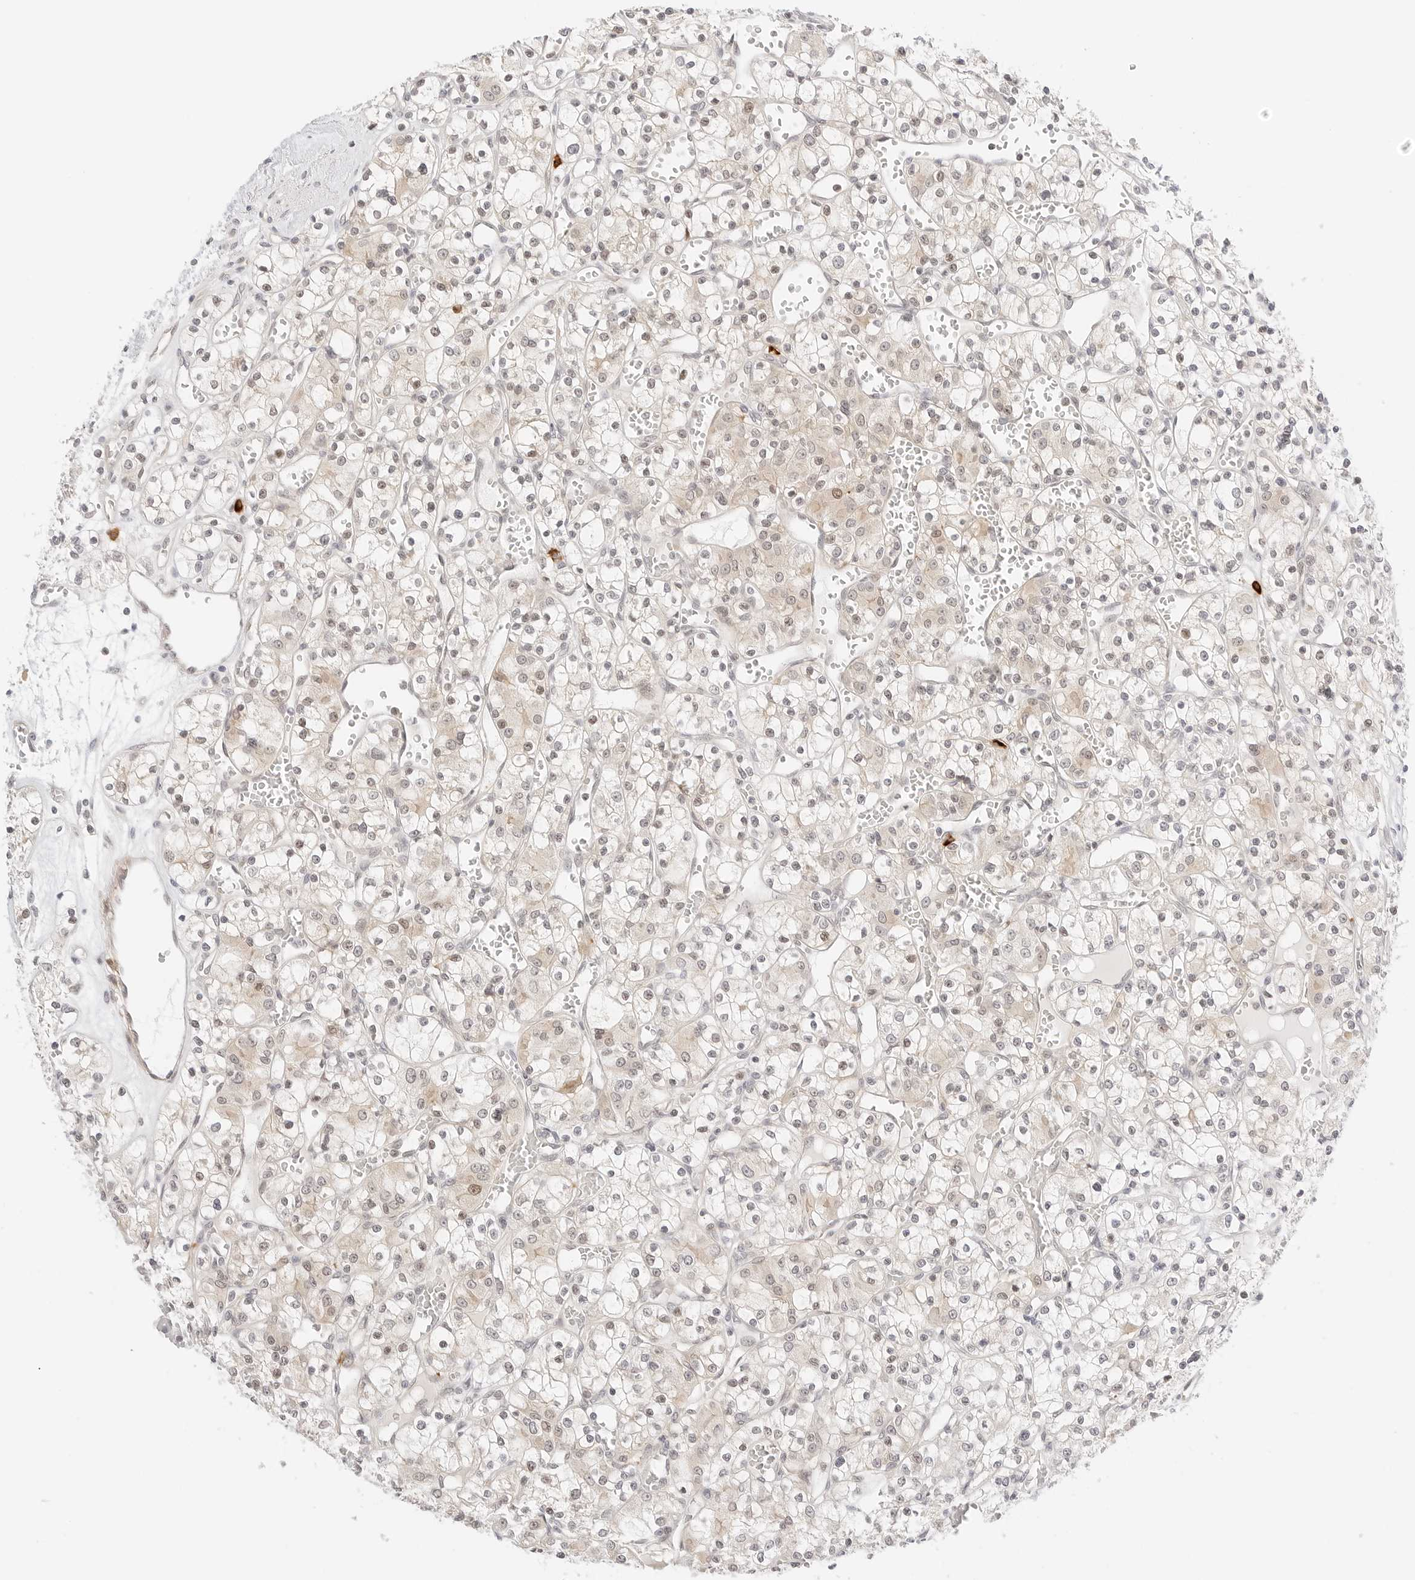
{"staining": {"intensity": "weak", "quantity": "25%-75%", "location": "nuclear"}, "tissue": "renal cancer", "cell_type": "Tumor cells", "image_type": "cancer", "snomed": [{"axis": "morphology", "description": "Adenocarcinoma, NOS"}, {"axis": "topography", "description": "Kidney"}], "caption": "Renal adenocarcinoma stained with DAB (3,3'-diaminobenzidine) IHC reveals low levels of weak nuclear expression in approximately 25%-75% of tumor cells. The protein of interest is stained brown, and the nuclei are stained in blue (DAB IHC with brightfield microscopy, high magnification).", "gene": "TEKT2", "patient": {"sex": "female", "age": 59}}